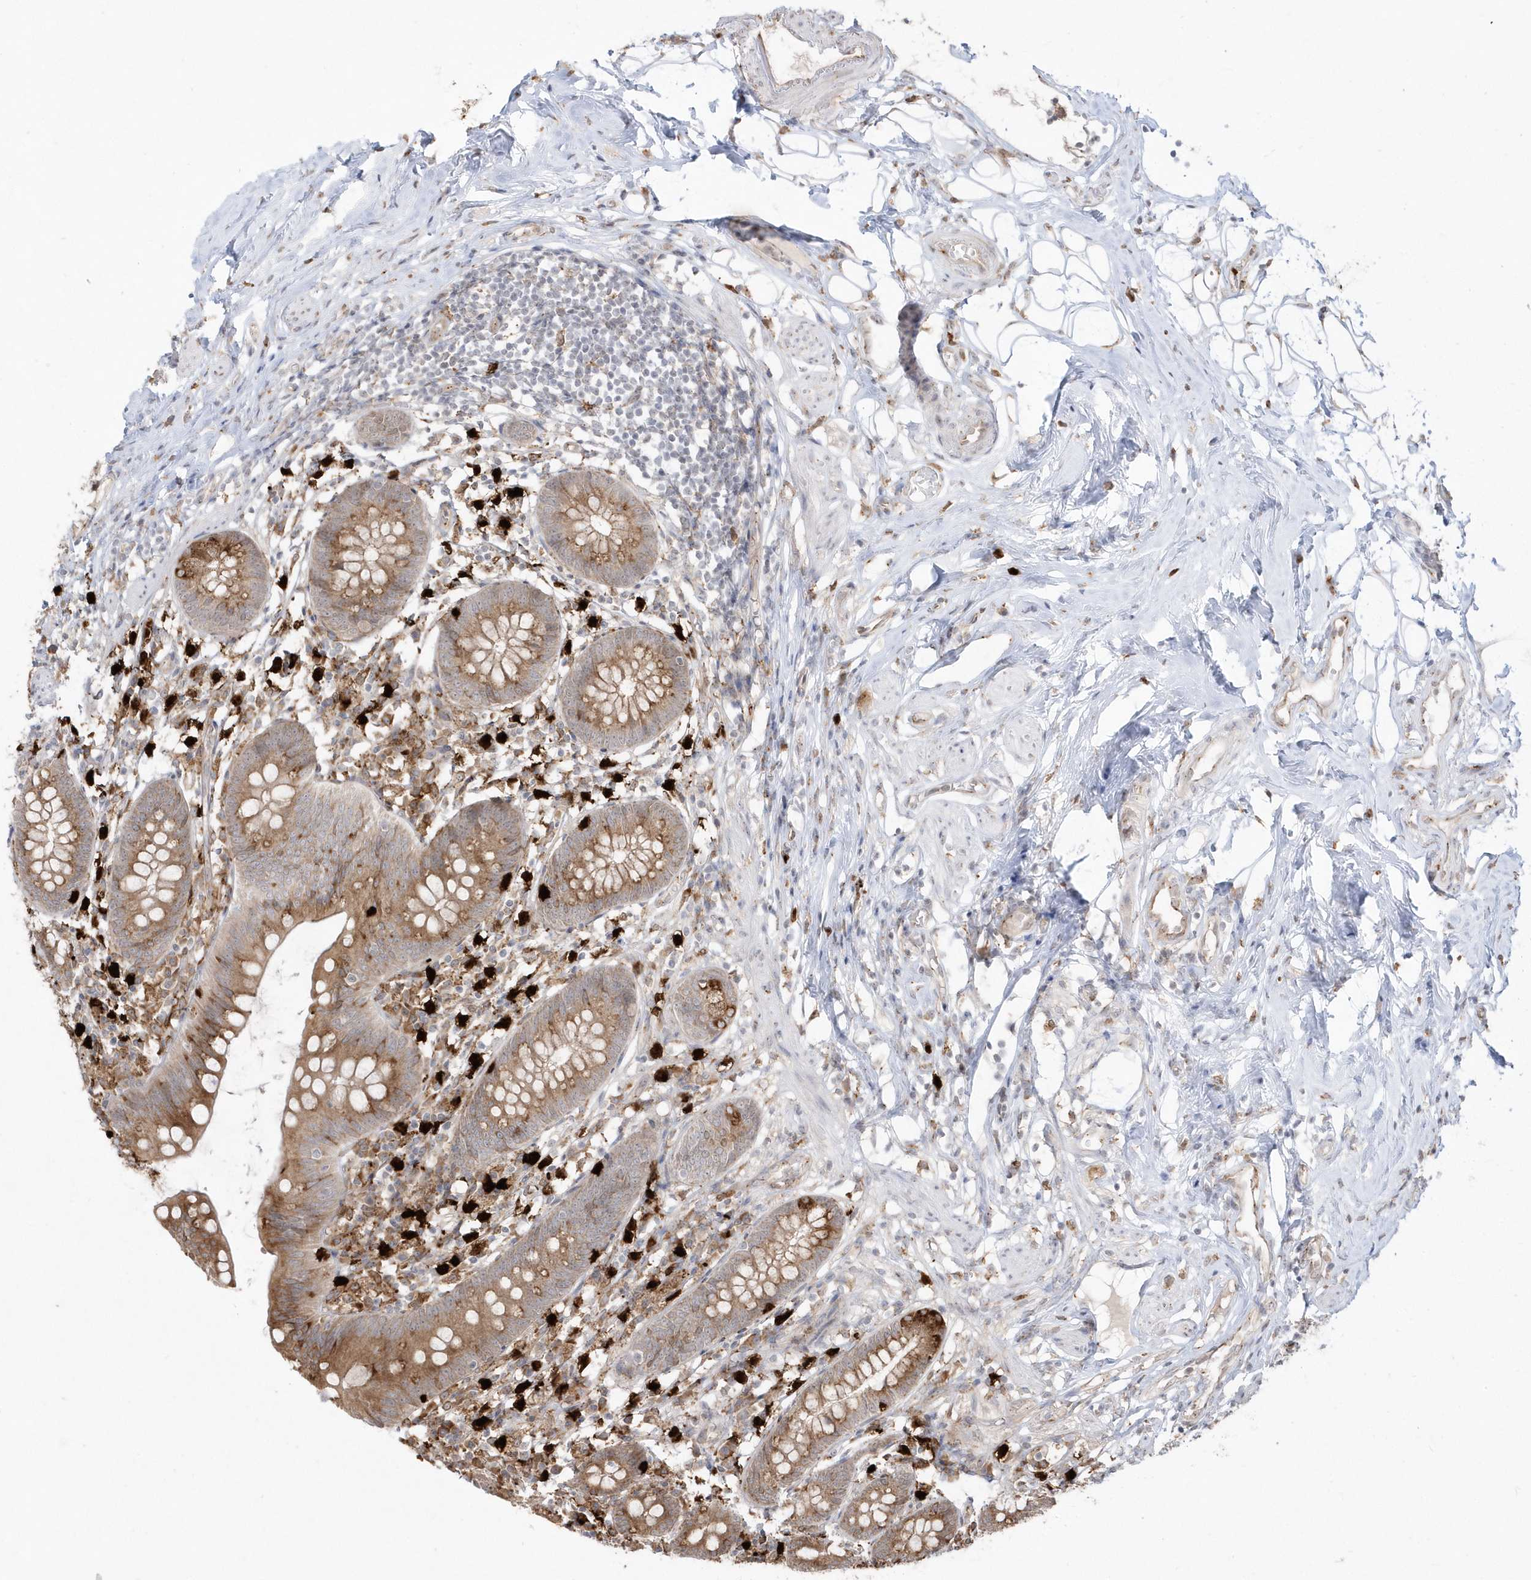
{"staining": {"intensity": "moderate", "quantity": ">75%", "location": "cytoplasmic/membranous"}, "tissue": "appendix", "cell_type": "Glandular cells", "image_type": "normal", "snomed": [{"axis": "morphology", "description": "Normal tissue, NOS"}, {"axis": "topography", "description": "Appendix"}], "caption": "High-magnification brightfield microscopy of normal appendix stained with DAB (3,3'-diaminobenzidine) (brown) and counterstained with hematoxylin (blue). glandular cells exhibit moderate cytoplasmic/membranous expression is appreciated in approximately>75% of cells.", "gene": "EPC2", "patient": {"sex": "female", "age": 62}}